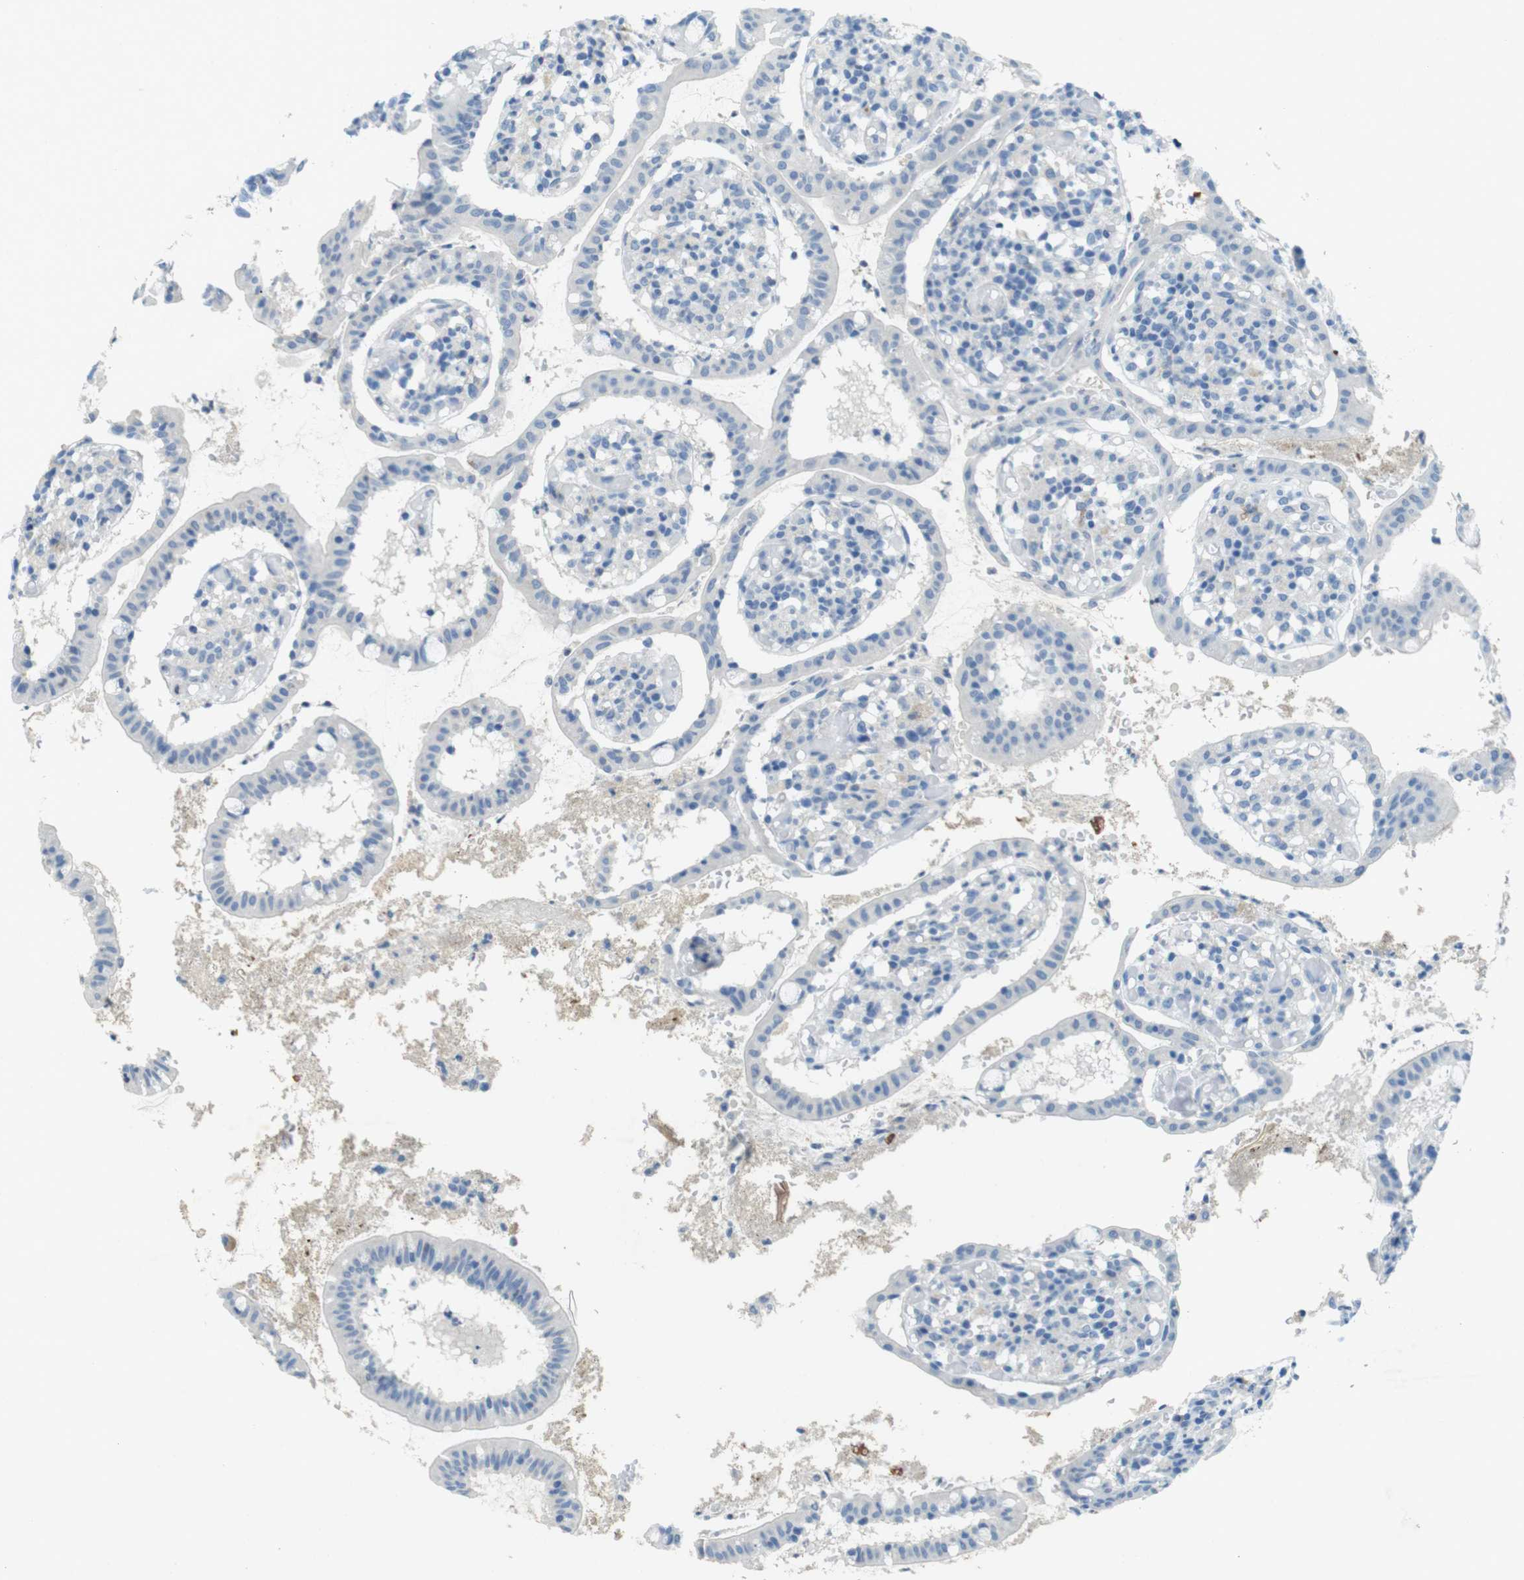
{"staining": {"intensity": "negative", "quantity": "none", "location": "none"}, "tissue": "small intestine", "cell_type": "Glandular cells", "image_type": "normal", "snomed": [{"axis": "morphology", "description": "Normal tissue, NOS"}, {"axis": "morphology", "description": "Cystadenocarcinoma, serous, Metastatic site"}, {"axis": "topography", "description": "Small intestine"}], "caption": "The photomicrograph reveals no staining of glandular cells in benign small intestine. (Brightfield microscopy of DAB (3,3'-diaminobenzidine) immunohistochemistry at high magnification).", "gene": "CD320", "patient": {"sex": "female", "age": 61}}